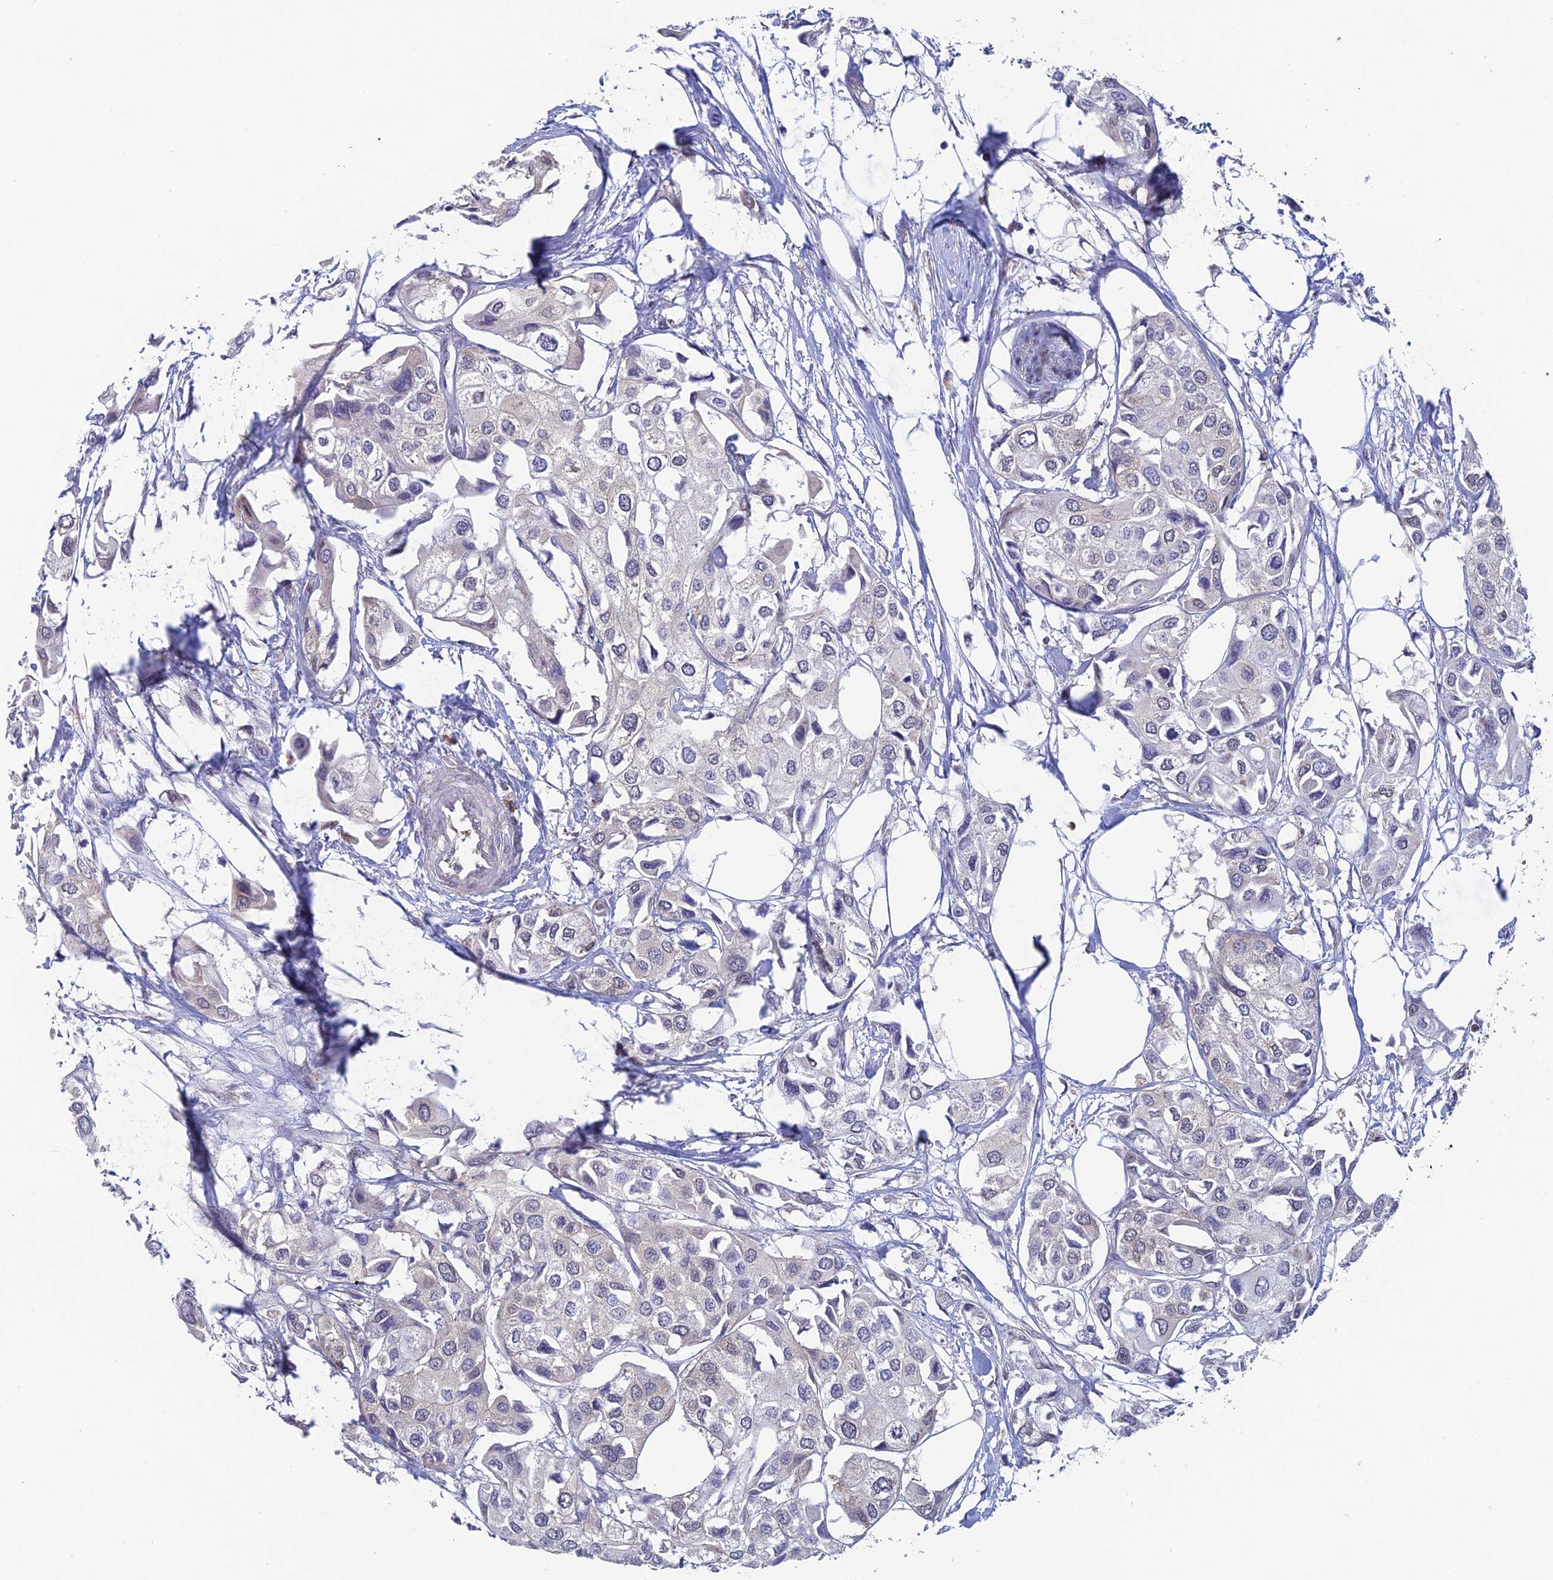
{"staining": {"intensity": "negative", "quantity": "none", "location": "none"}, "tissue": "urothelial cancer", "cell_type": "Tumor cells", "image_type": "cancer", "snomed": [{"axis": "morphology", "description": "Urothelial carcinoma, High grade"}, {"axis": "topography", "description": "Urinary bladder"}], "caption": "An immunohistochemistry (IHC) histopathology image of urothelial cancer is shown. There is no staining in tumor cells of urothelial cancer.", "gene": "SRA1", "patient": {"sex": "male", "age": 64}}